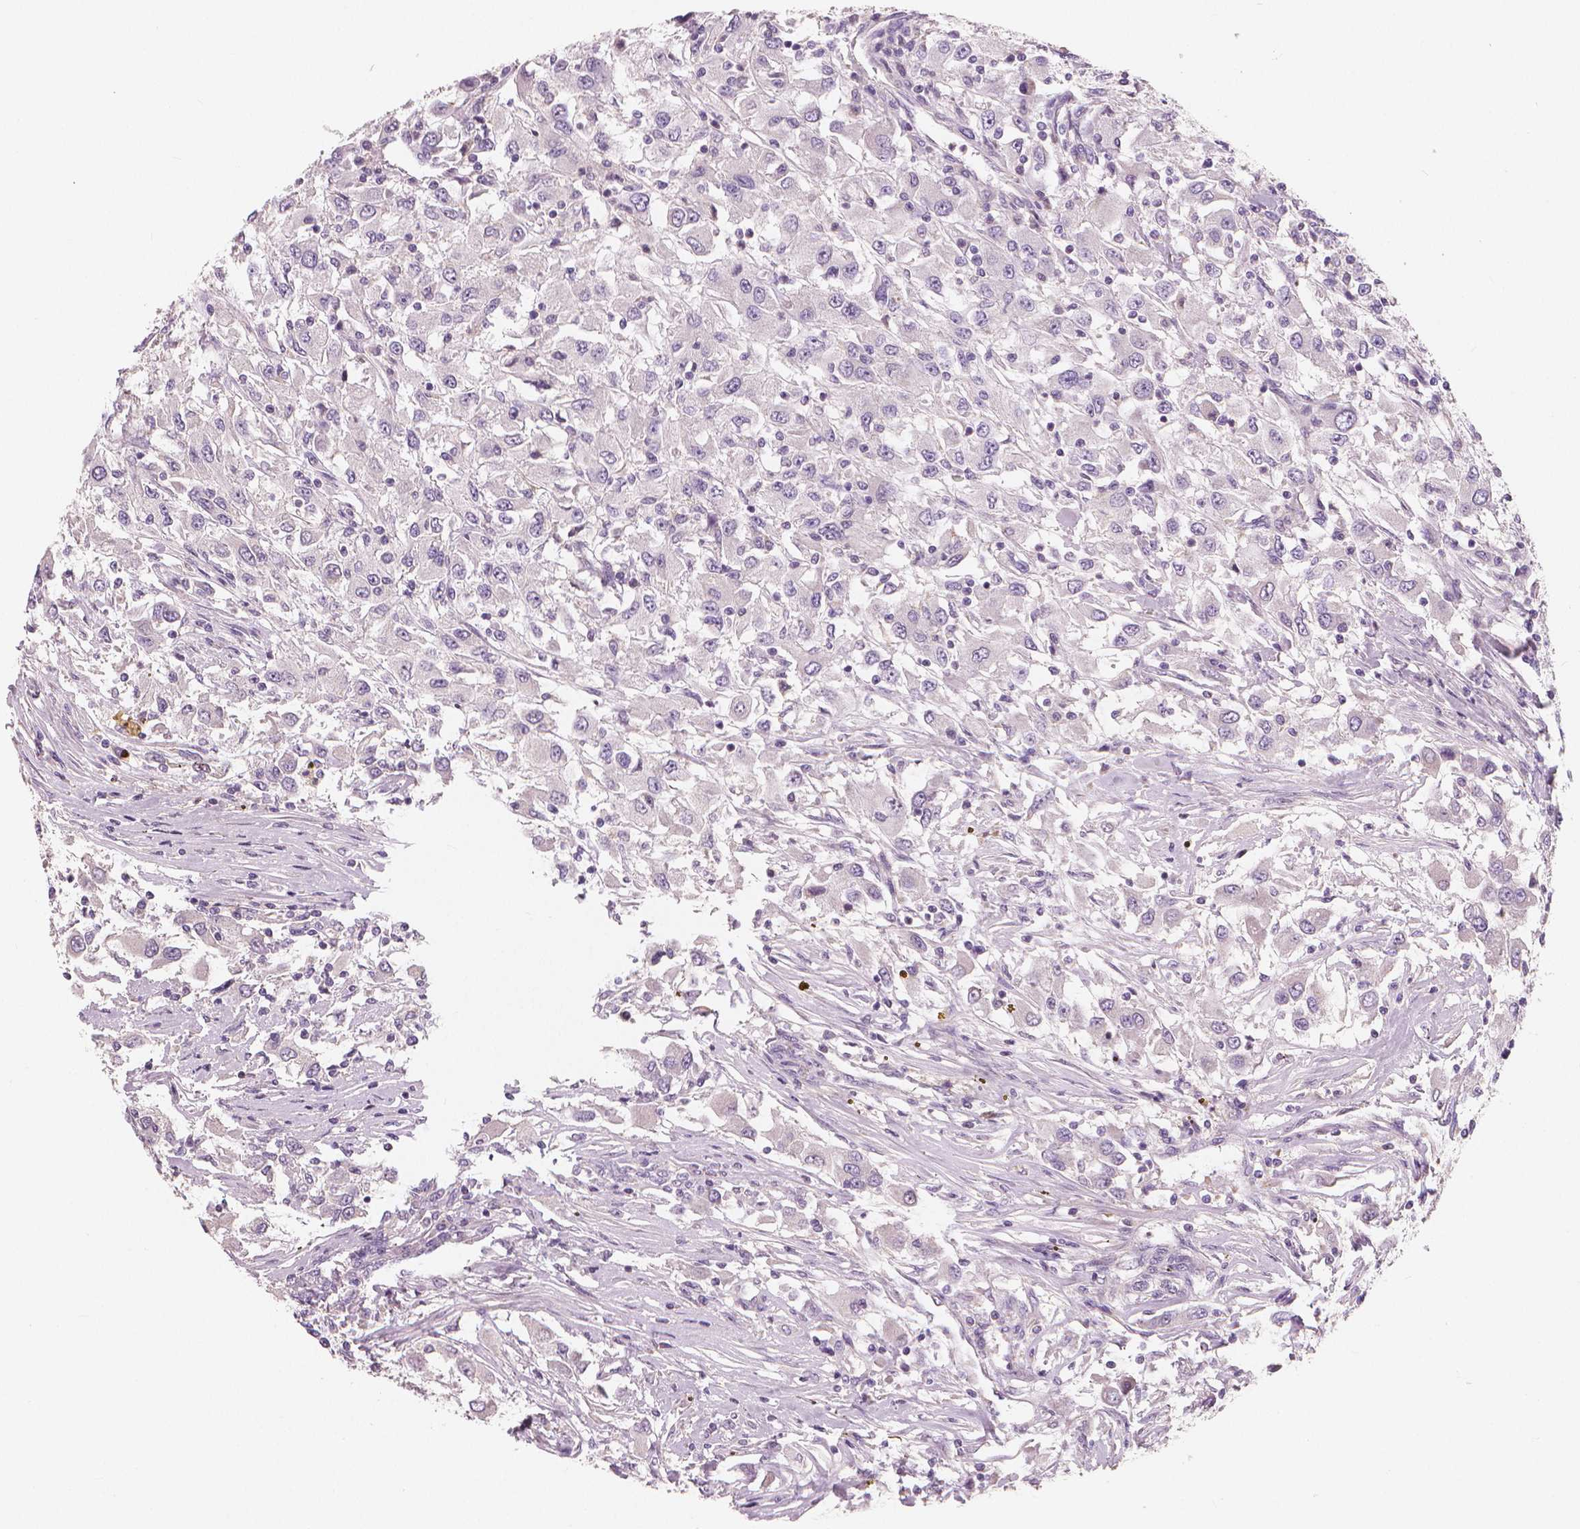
{"staining": {"intensity": "negative", "quantity": "none", "location": "none"}, "tissue": "renal cancer", "cell_type": "Tumor cells", "image_type": "cancer", "snomed": [{"axis": "morphology", "description": "Adenocarcinoma, NOS"}, {"axis": "topography", "description": "Kidney"}], "caption": "DAB immunohistochemical staining of human renal cancer (adenocarcinoma) demonstrates no significant staining in tumor cells.", "gene": "RNASE7", "patient": {"sex": "female", "age": 67}}